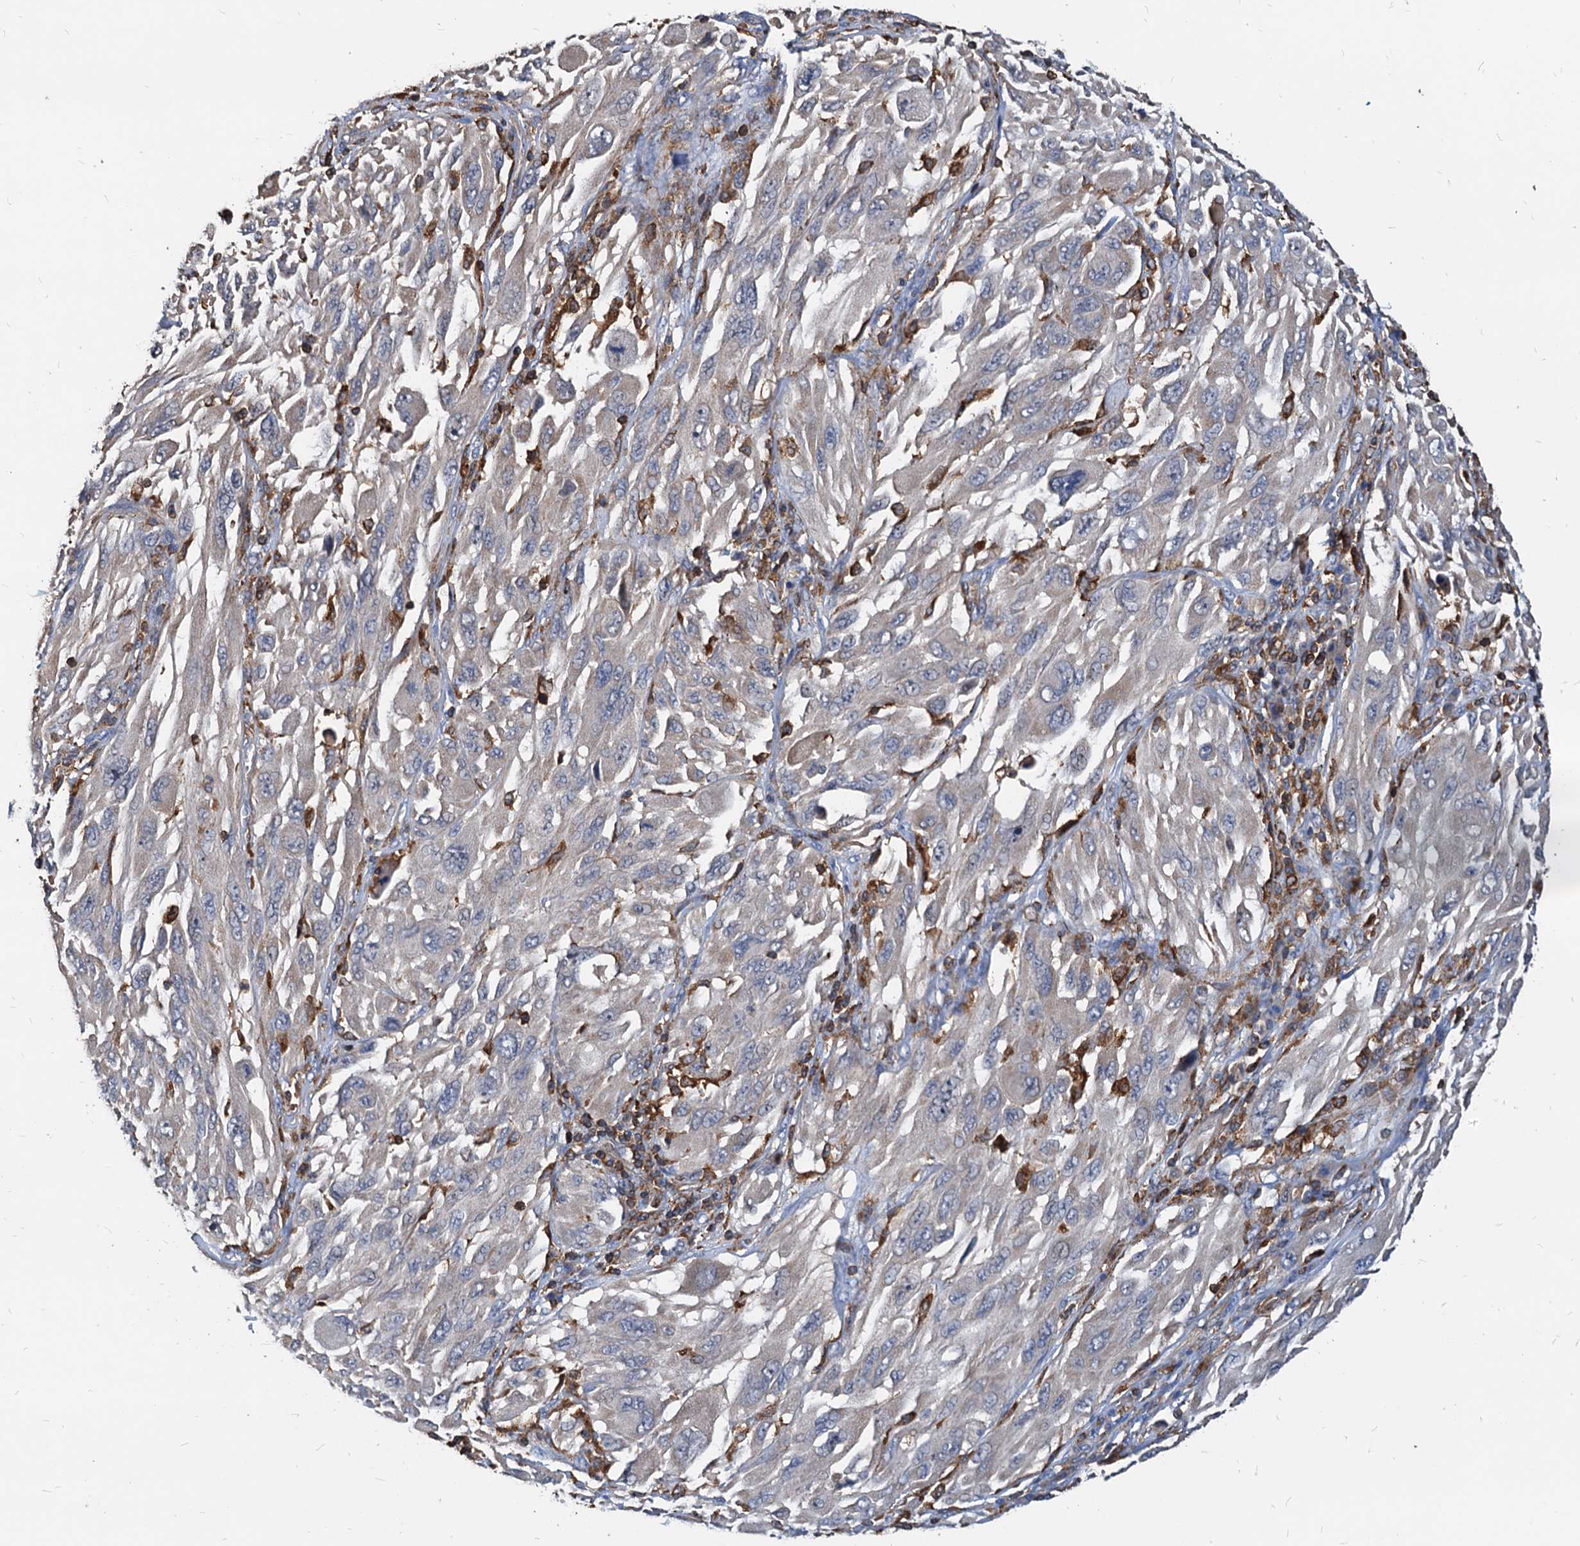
{"staining": {"intensity": "weak", "quantity": "<25%", "location": "cytoplasmic/membranous"}, "tissue": "melanoma", "cell_type": "Tumor cells", "image_type": "cancer", "snomed": [{"axis": "morphology", "description": "Malignant melanoma, NOS"}, {"axis": "topography", "description": "Skin"}], "caption": "The photomicrograph demonstrates no significant positivity in tumor cells of malignant melanoma.", "gene": "LCP2", "patient": {"sex": "female", "age": 91}}